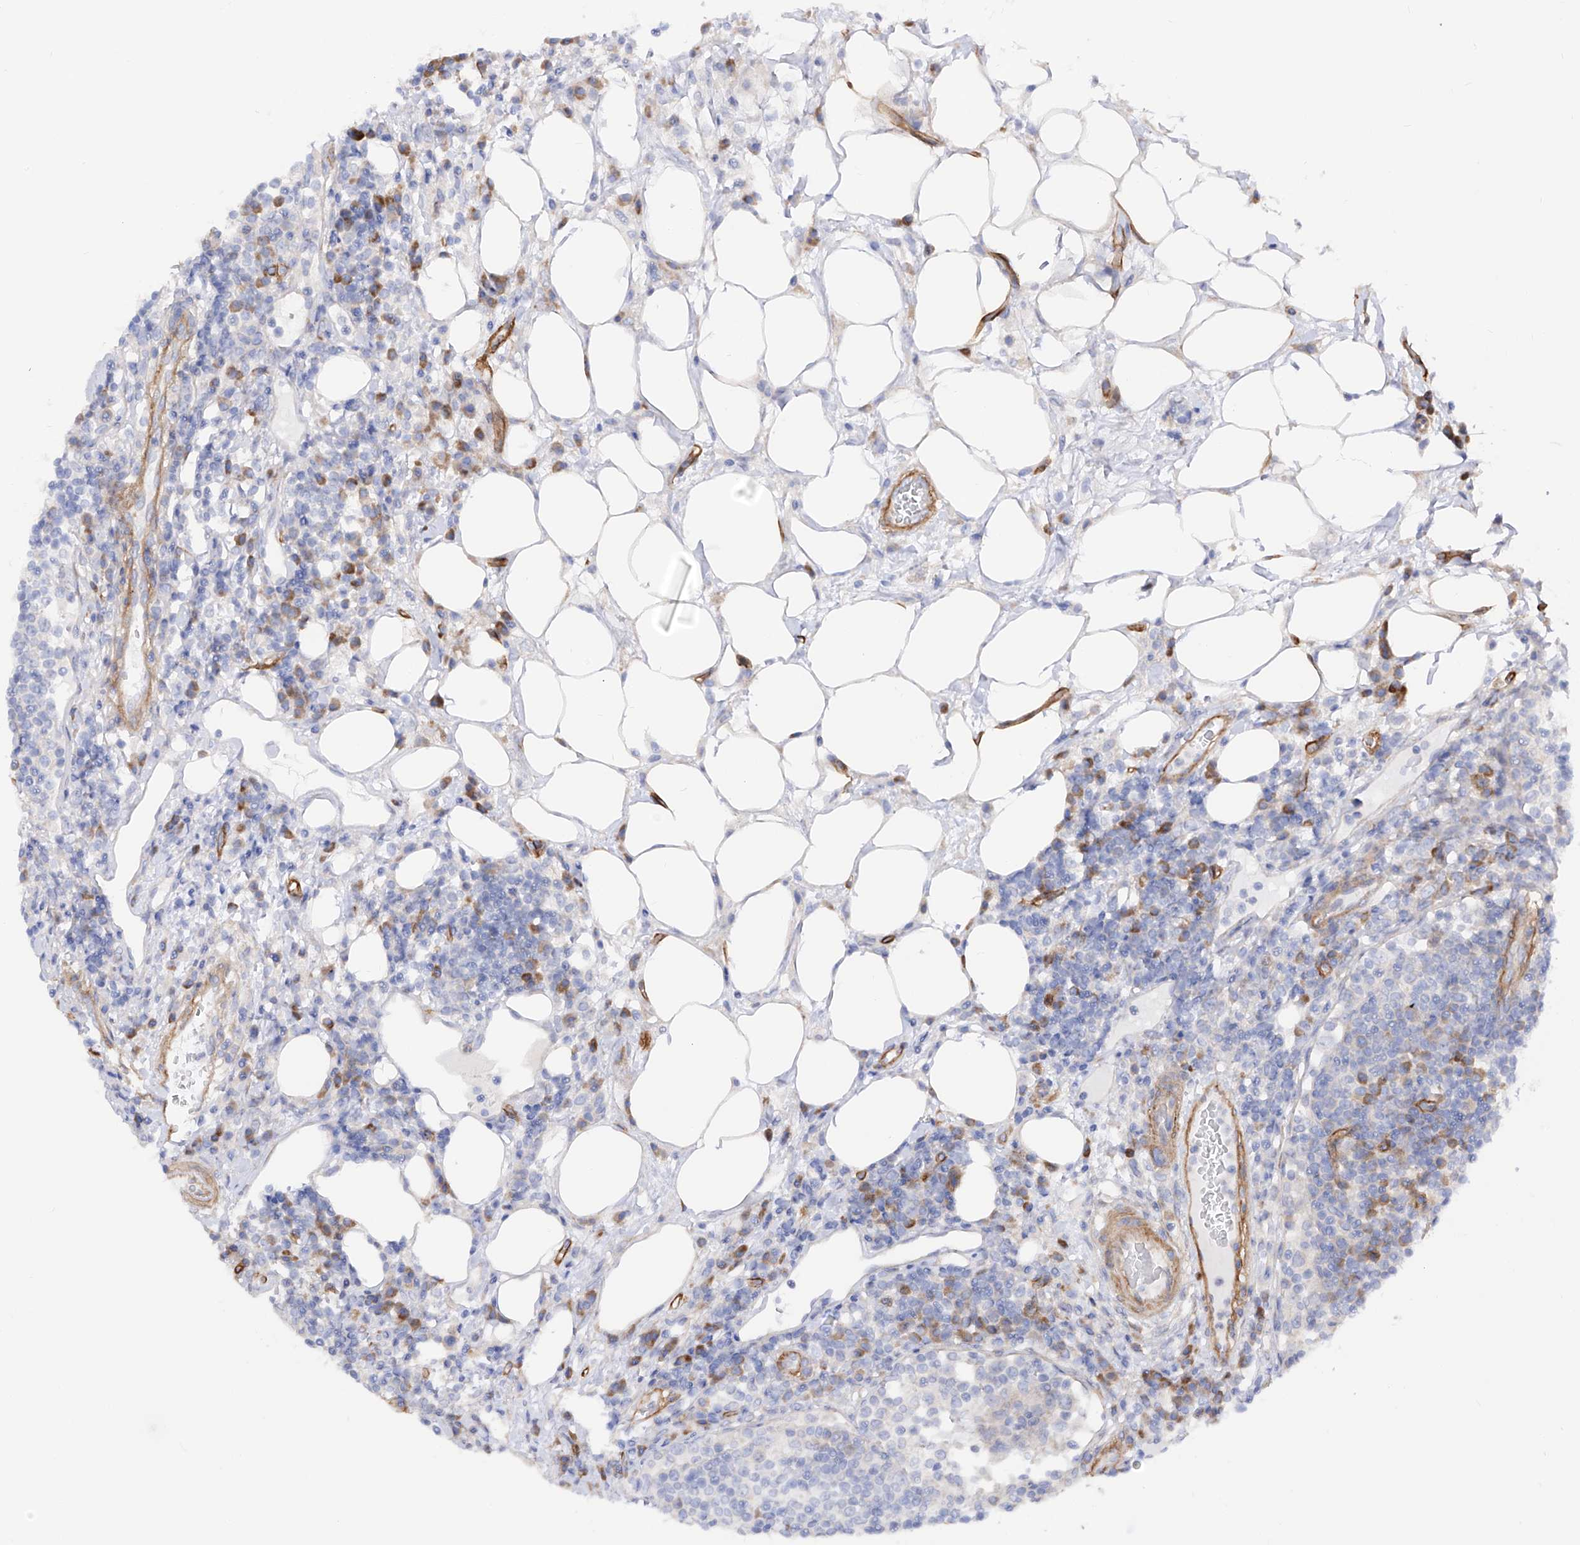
{"staining": {"intensity": "negative", "quantity": "none", "location": "none"}, "tissue": "lymph node", "cell_type": "Germinal center cells", "image_type": "normal", "snomed": [{"axis": "morphology", "description": "Normal tissue, NOS"}, {"axis": "topography", "description": "Lymph node"}], "caption": "Unremarkable lymph node was stained to show a protein in brown. There is no significant positivity in germinal center cells. Brightfield microscopy of immunohistochemistry (IHC) stained with DAB (3,3'-diaminobenzidine) (brown) and hematoxylin (blue), captured at high magnification.", "gene": "LCA5", "patient": {"sex": "female", "age": 53}}